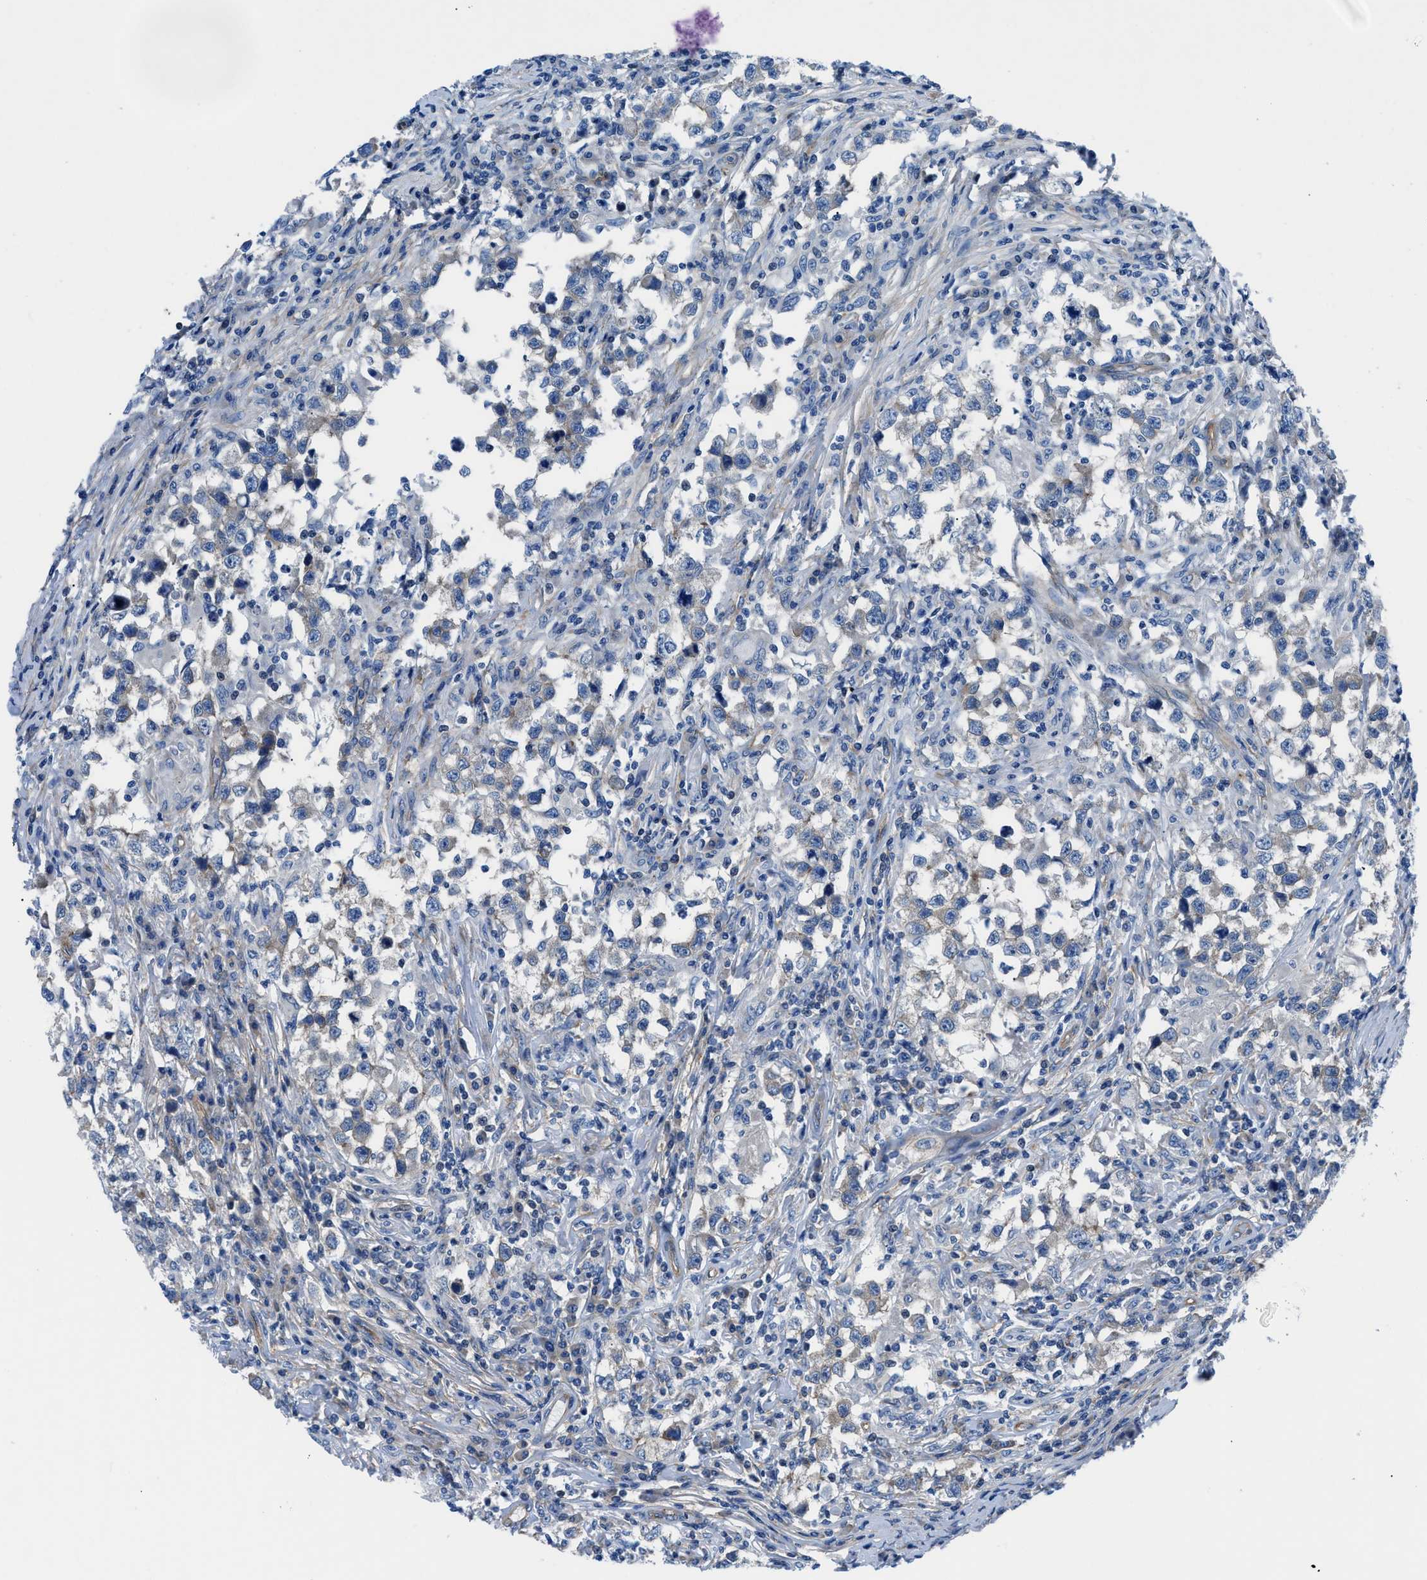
{"staining": {"intensity": "negative", "quantity": "none", "location": "none"}, "tissue": "testis cancer", "cell_type": "Tumor cells", "image_type": "cancer", "snomed": [{"axis": "morphology", "description": "Carcinoma, Embryonal, NOS"}, {"axis": "topography", "description": "Testis"}], "caption": "Embryonal carcinoma (testis) stained for a protein using IHC shows no expression tumor cells.", "gene": "TRIP4", "patient": {"sex": "male", "age": 21}}